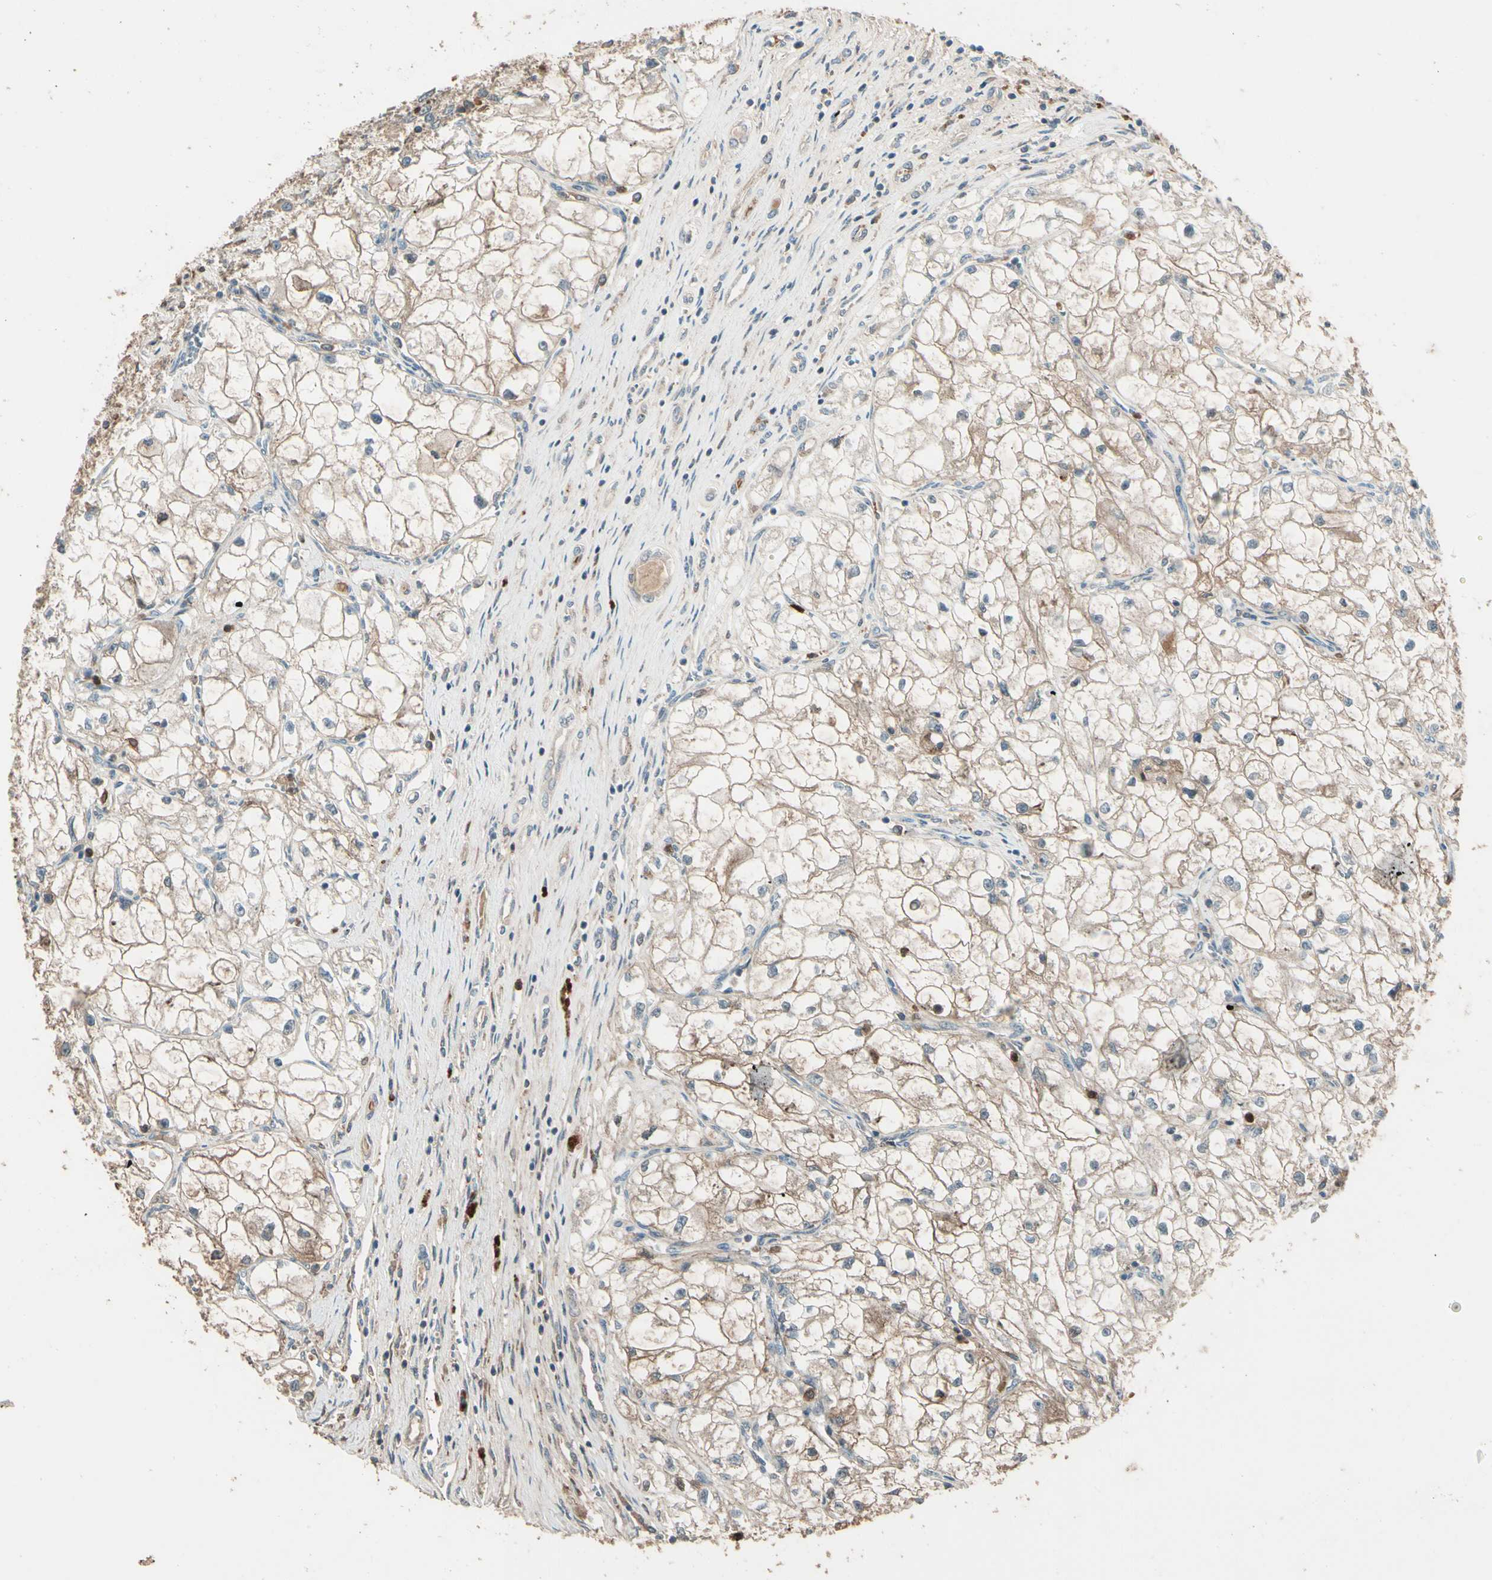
{"staining": {"intensity": "weak", "quantity": ">75%", "location": "cytoplasmic/membranous"}, "tissue": "renal cancer", "cell_type": "Tumor cells", "image_type": "cancer", "snomed": [{"axis": "morphology", "description": "Adenocarcinoma, NOS"}, {"axis": "topography", "description": "Kidney"}], "caption": "Immunohistochemical staining of human renal adenocarcinoma reveals weak cytoplasmic/membranous protein staining in about >75% of tumor cells.", "gene": "STX11", "patient": {"sex": "female", "age": 70}}